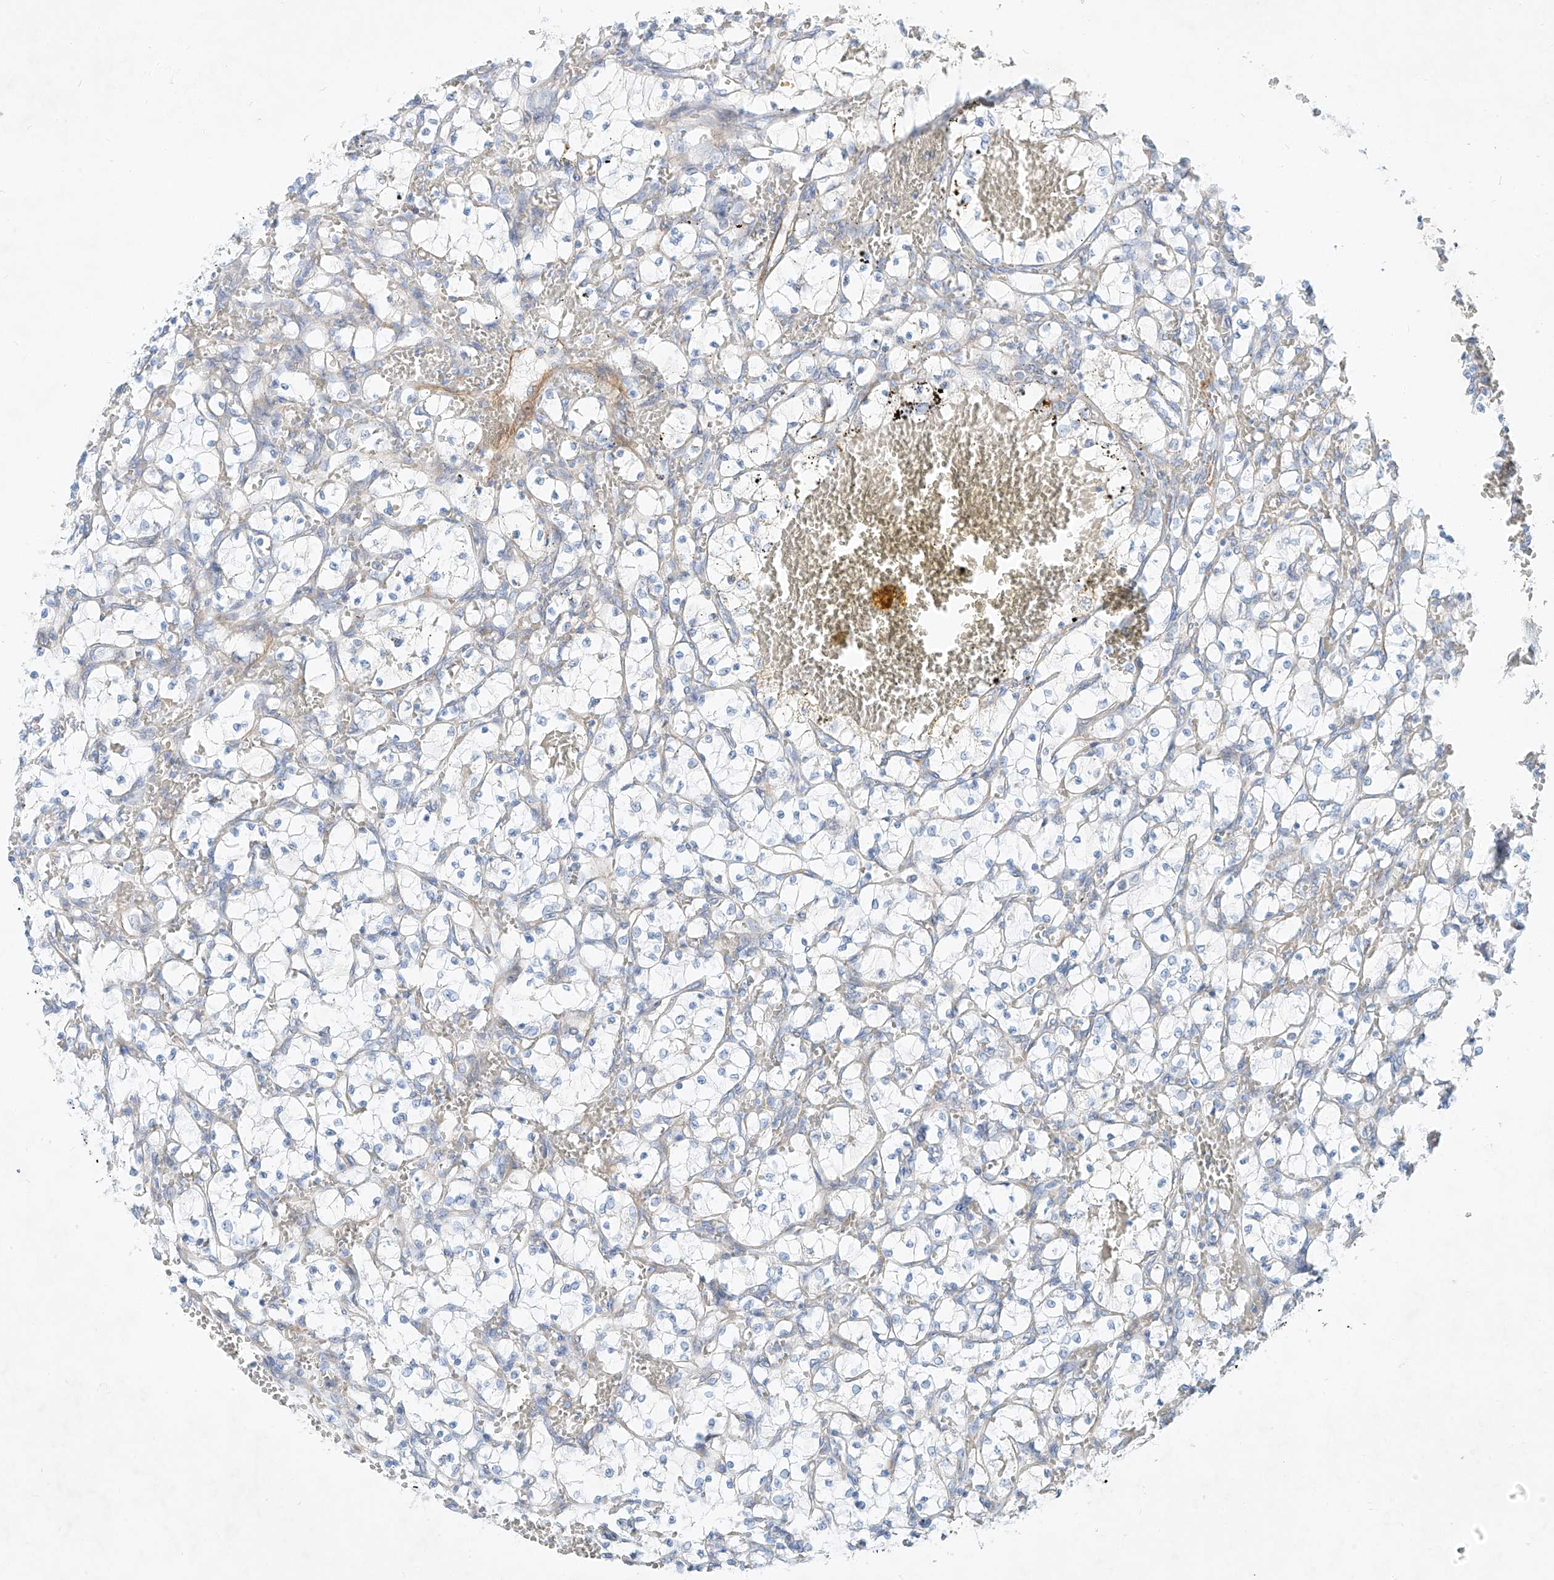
{"staining": {"intensity": "negative", "quantity": "none", "location": "none"}, "tissue": "renal cancer", "cell_type": "Tumor cells", "image_type": "cancer", "snomed": [{"axis": "morphology", "description": "Adenocarcinoma, NOS"}, {"axis": "topography", "description": "Kidney"}], "caption": "This is a micrograph of immunohistochemistry staining of renal cancer, which shows no positivity in tumor cells. (Immunohistochemistry, brightfield microscopy, high magnification).", "gene": "AJM1", "patient": {"sex": "female", "age": 69}}